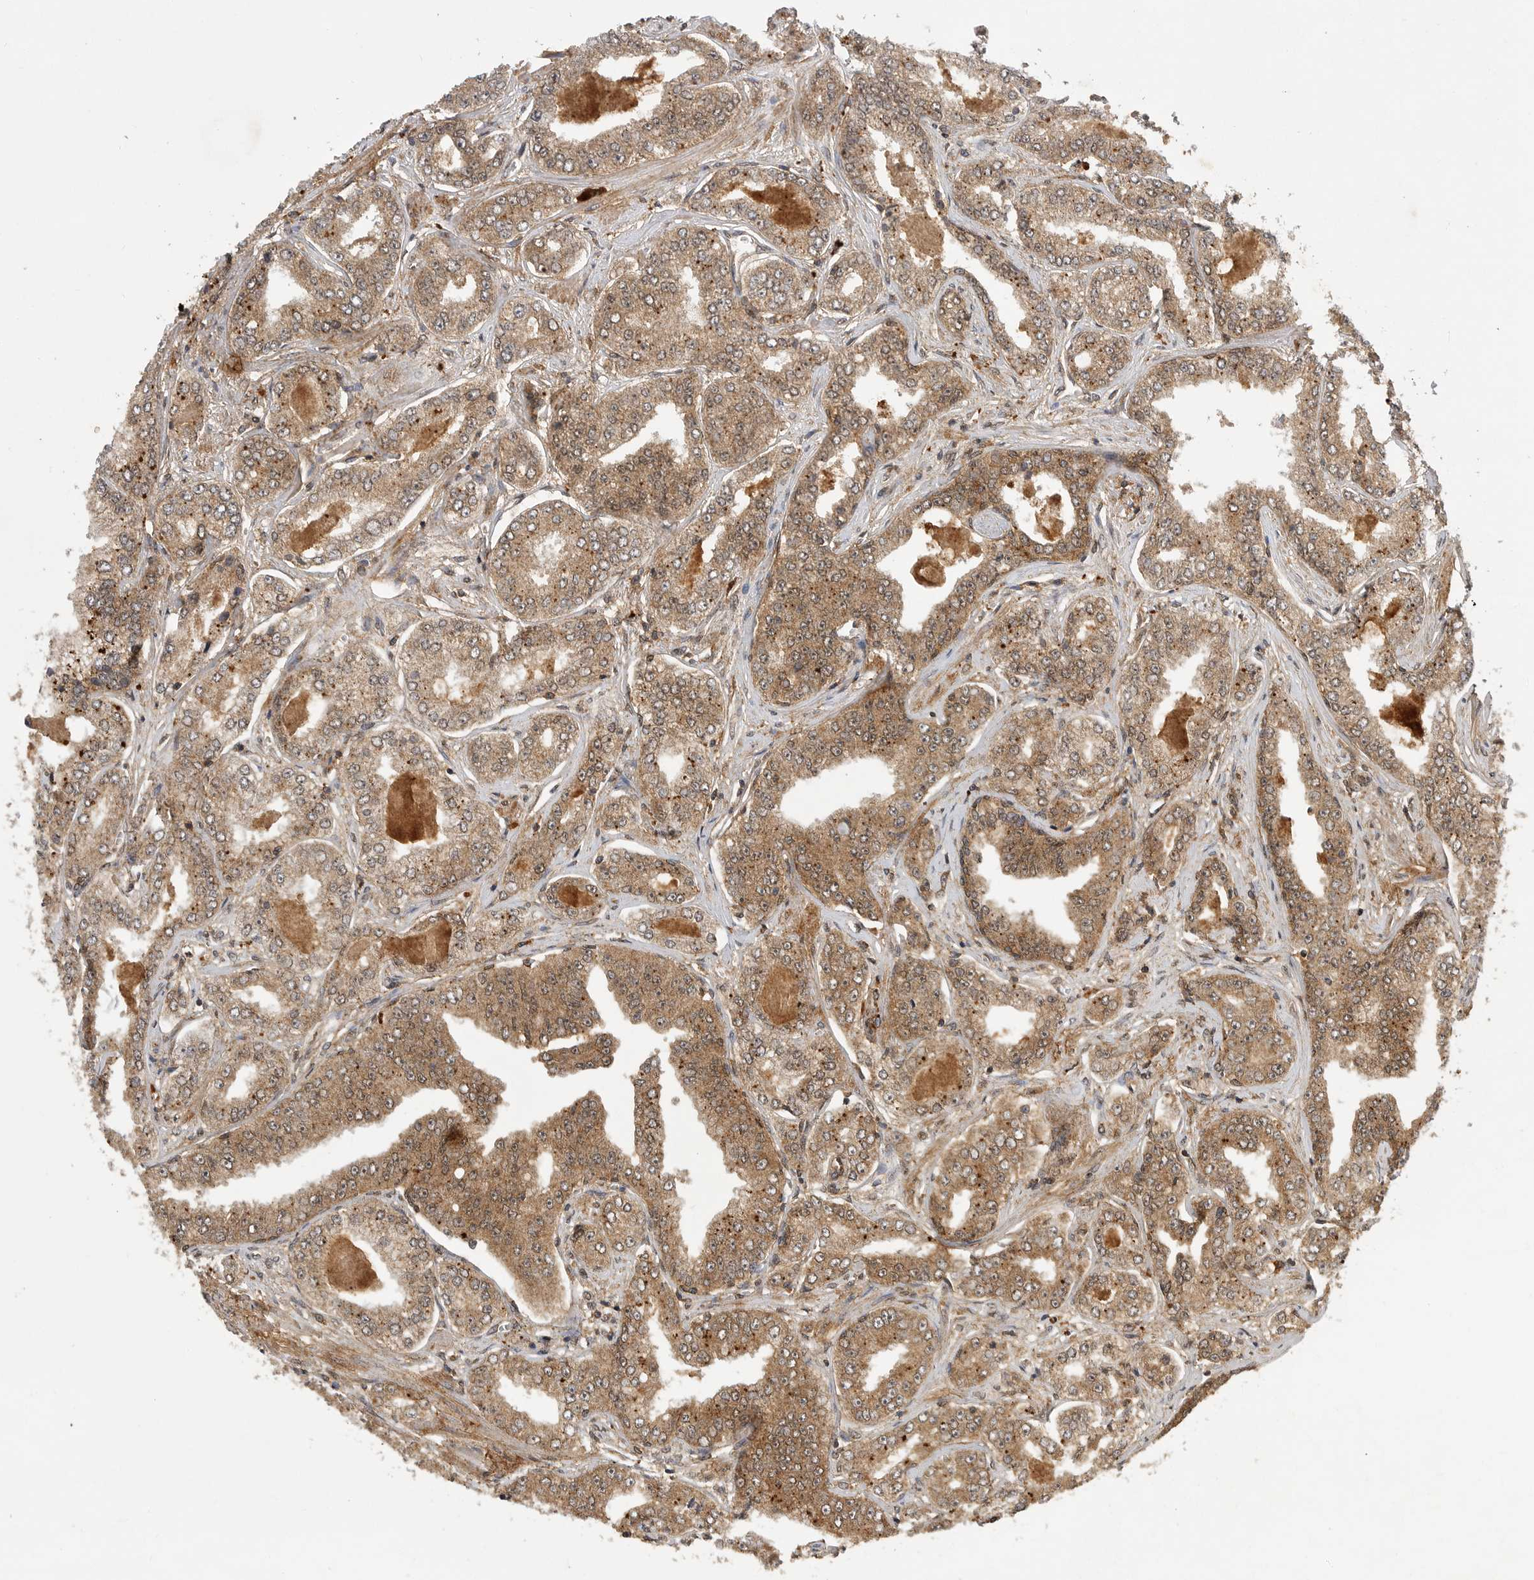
{"staining": {"intensity": "moderate", "quantity": ">75%", "location": "cytoplasmic/membranous,nuclear"}, "tissue": "prostate cancer", "cell_type": "Tumor cells", "image_type": "cancer", "snomed": [{"axis": "morphology", "description": "Adenocarcinoma, High grade"}, {"axis": "topography", "description": "Prostate"}], "caption": "DAB (3,3'-diaminobenzidine) immunohistochemical staining of human prostate adenocarcinoma (high-grade) demonstrates moderate cytoplasmic/membranous and nuclear protein staining in approximately >75% of tumor cells.", "gene": "ICOSLG", "patient": {"sex": "male", "age": 71}}